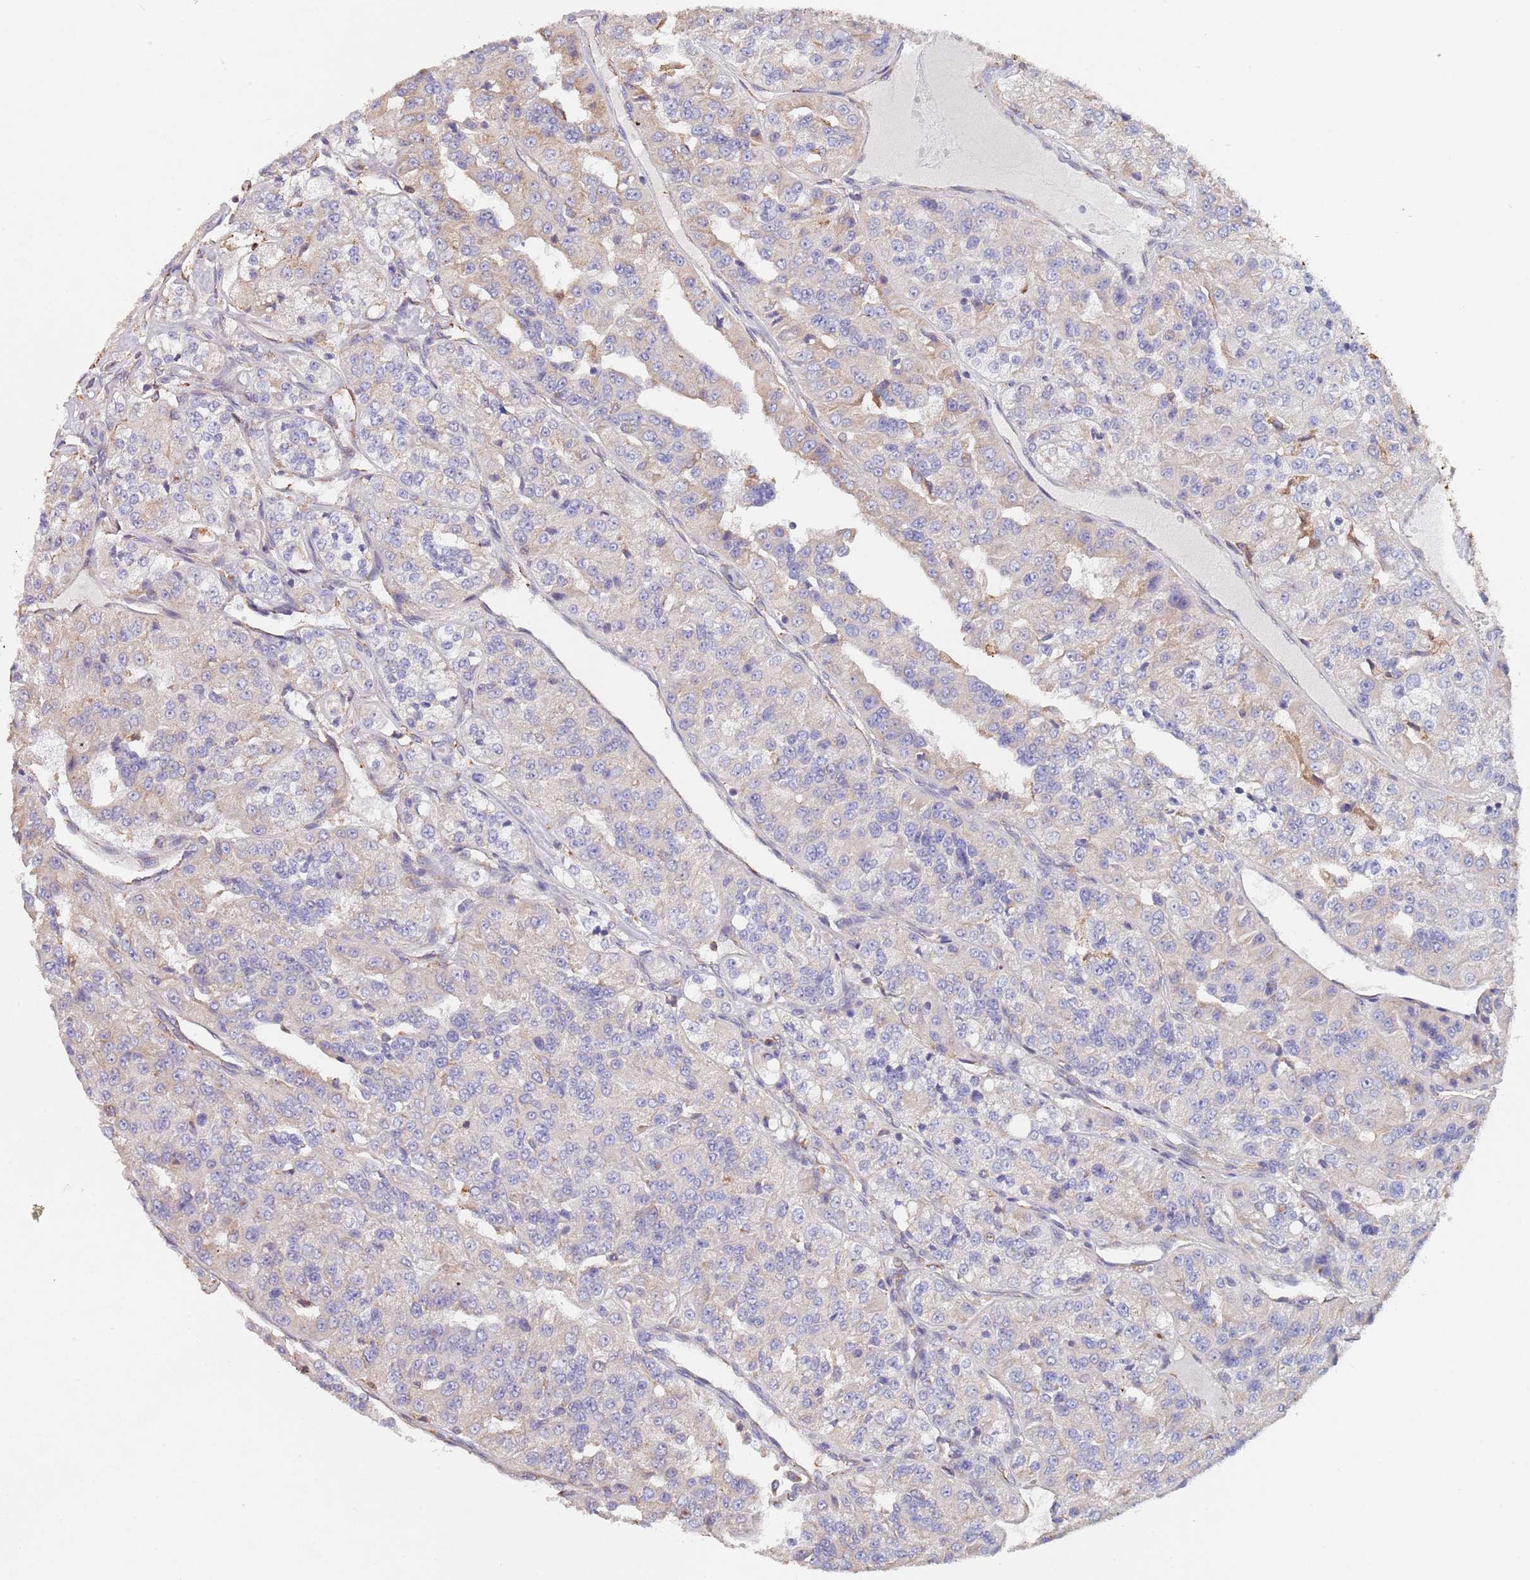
{"staining": {"intensity": "negative", "quantity": "none", "location": "none"}, "tissue": "renal cancer", "cell_type": "Tumor cells", "image_type": "cancer", "snomed": [{"axis": "morphology", "description": "Adenocarcinoma, NOS"}, {"axis": "topography", "description": "Kidney"}], "caption": "Immunohistochemistry photomicrograph of neoplastic tissue: renal cancer (adenocarcinoma) stained with DAB (3,3'-diaminobenzidine) displays no significant protein positivity in tumor cells. (Stains: DAB IHC with hematoxylin counter stain, Microscopy: brightfield microscopy at high magnification).", "gene": "DCUN1D3", "patient": {"sex": "female", "age": 63}}